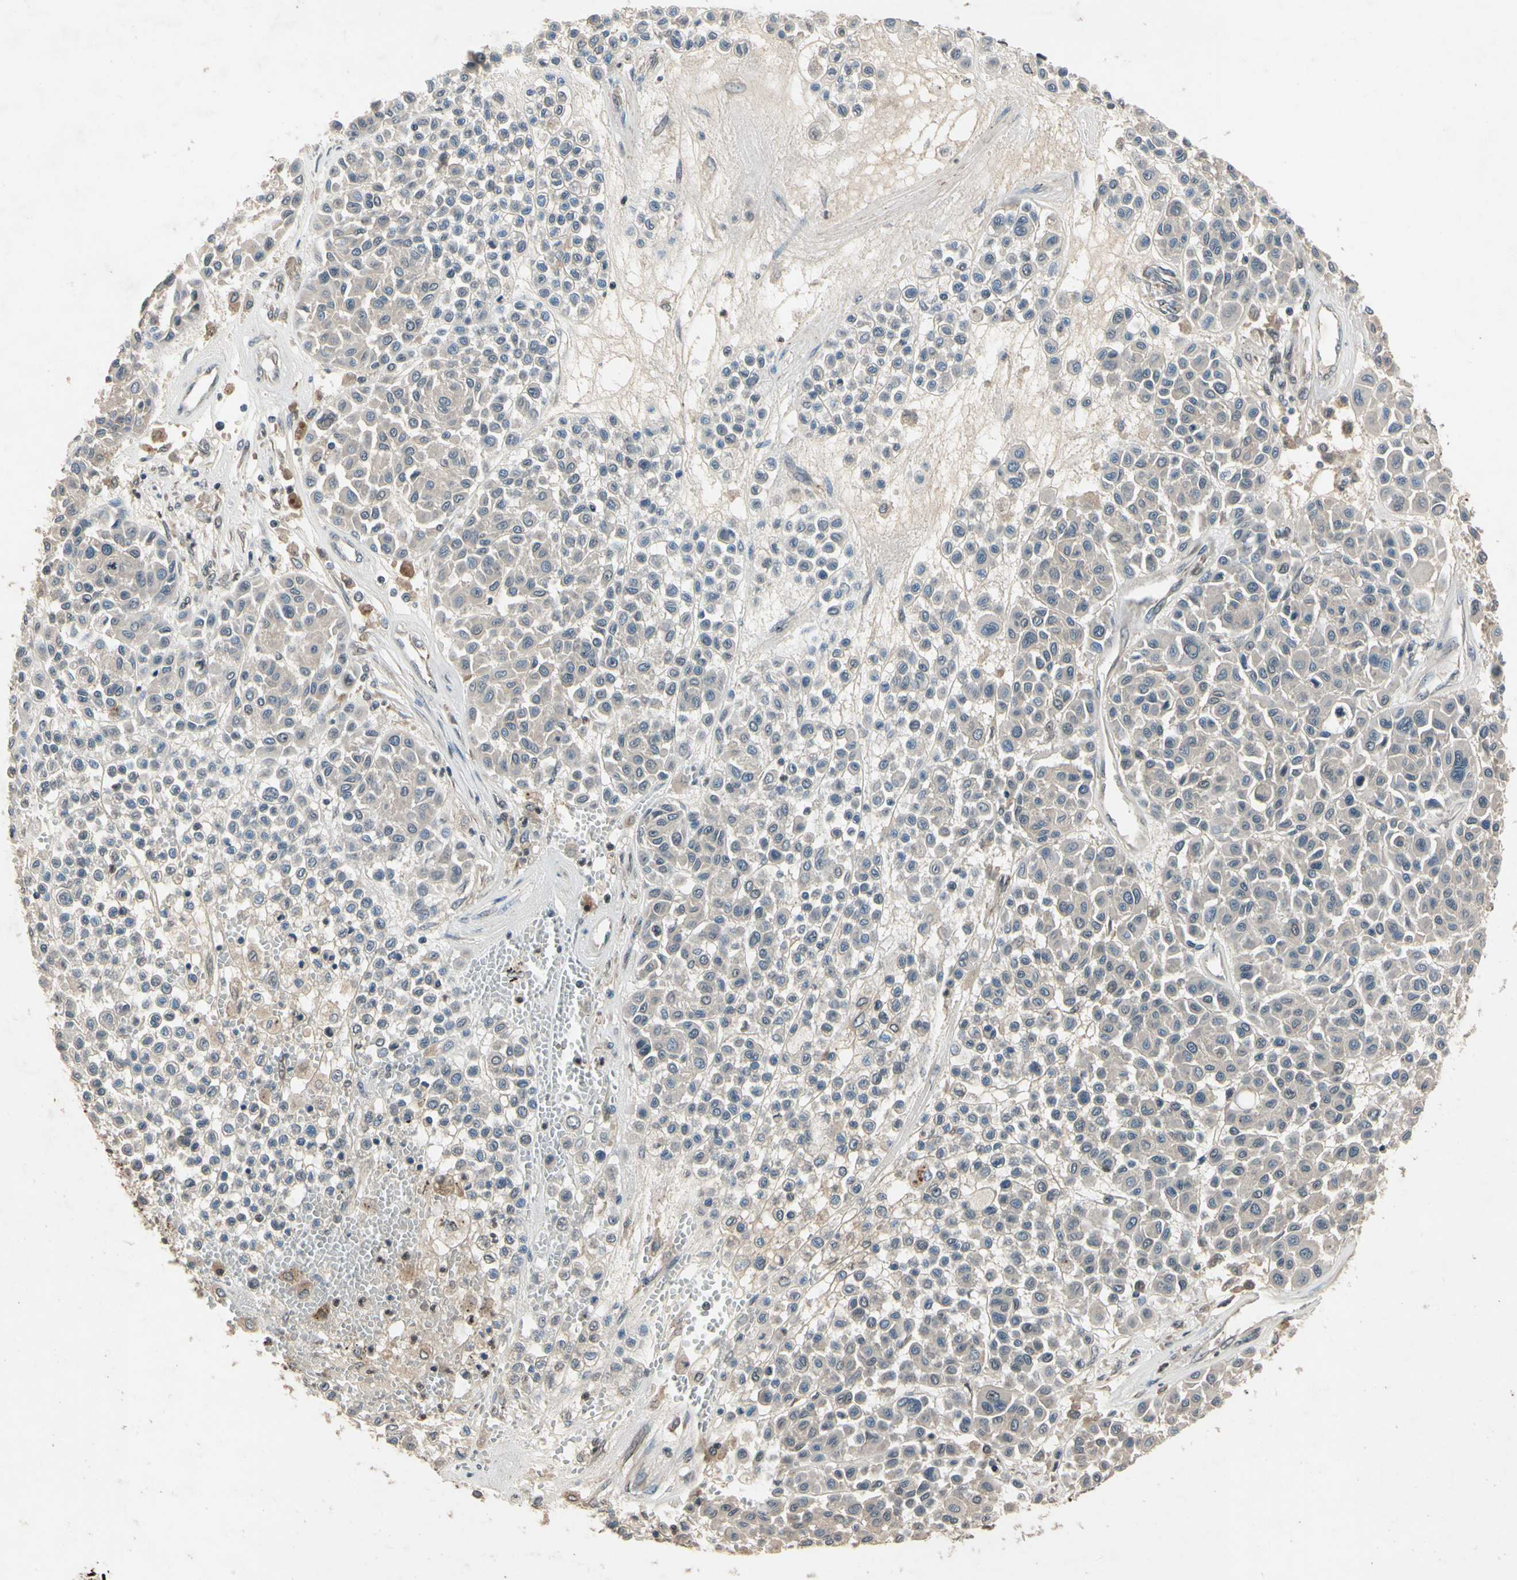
{"staining": {"intensity": "negative", "quantity": "none", "location": "none"}, "tissue": "melanoma", "cell_type": "Tumor cells", "image_type": "cancer", "snomed": [{"axis": "morphology", "description": "Malignant melanoma, Metastatic site"}, {"axis": "topography", "description": "Soft tissue"}], "caption": "IHC histopathology image of neoplastic tissue: human malignant melanoma (metastatic site) stained with DAB displays no significant protein positivity in tumor cells.", "gene": "DPY19L3", "patient": {"sex": "male", "age": 41}}